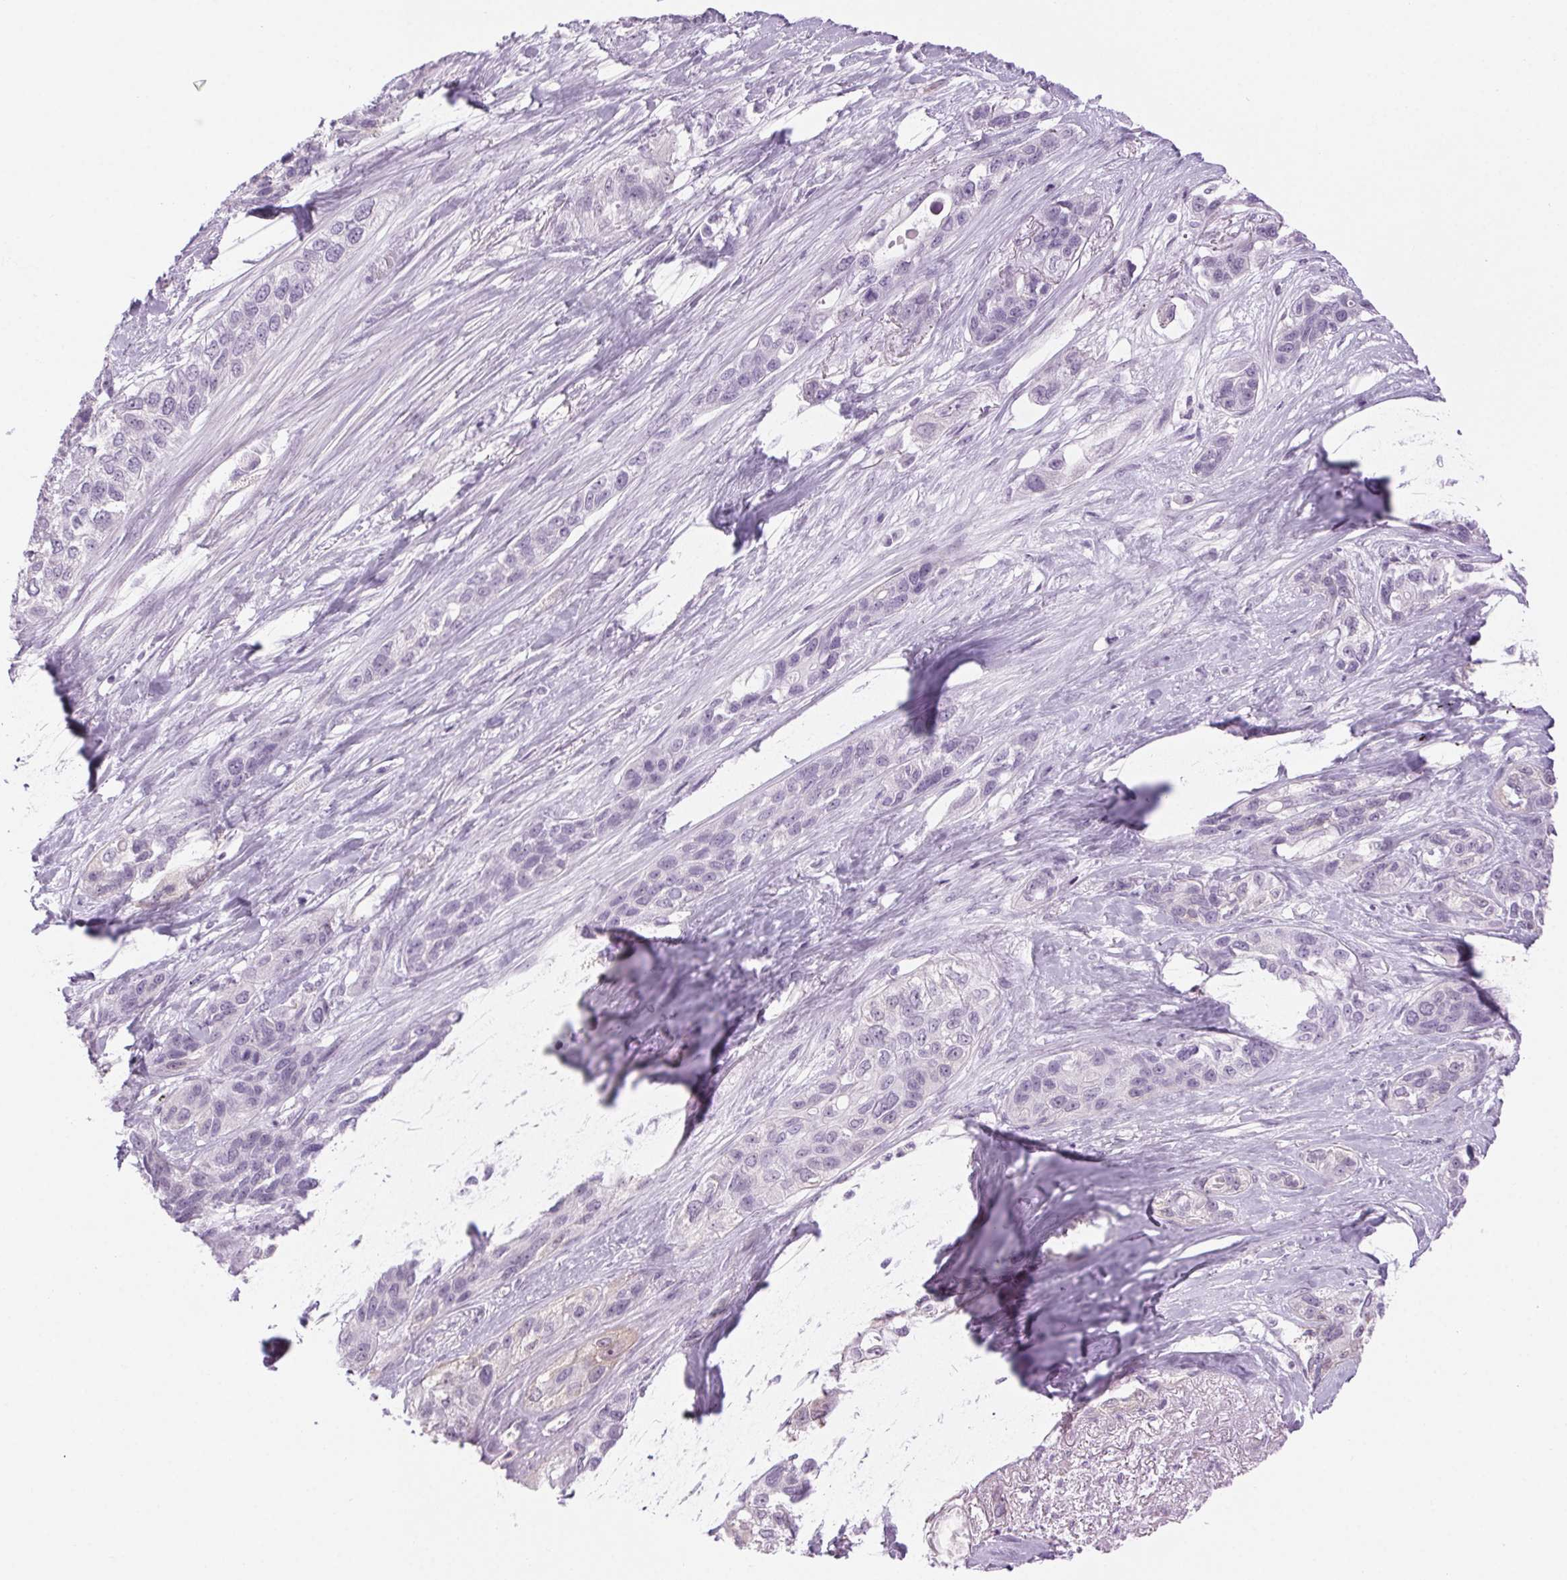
{"staining": {"intensity": "negative", "quantity": "none", "location": "none"}, "tissue": "lung cancer", "cell_type": "Tumor cells", "image_type": "cancer", "snomed": [{"axis": "morphology", "description": "Squamous cell carcinoma, NOS"}, {"axis": "topography", "description": "Lung"}], "caption": "Immunohistochemistry (IHC) histopathology image of lung cancer stained for a protein (brown), which demonstrates no staining in tumor cells. (Immunohistochemistry, brightfield microscopy, high magnification).", "gene": "SLC6A19", "patient": {"sex": "female", "age": 70}}